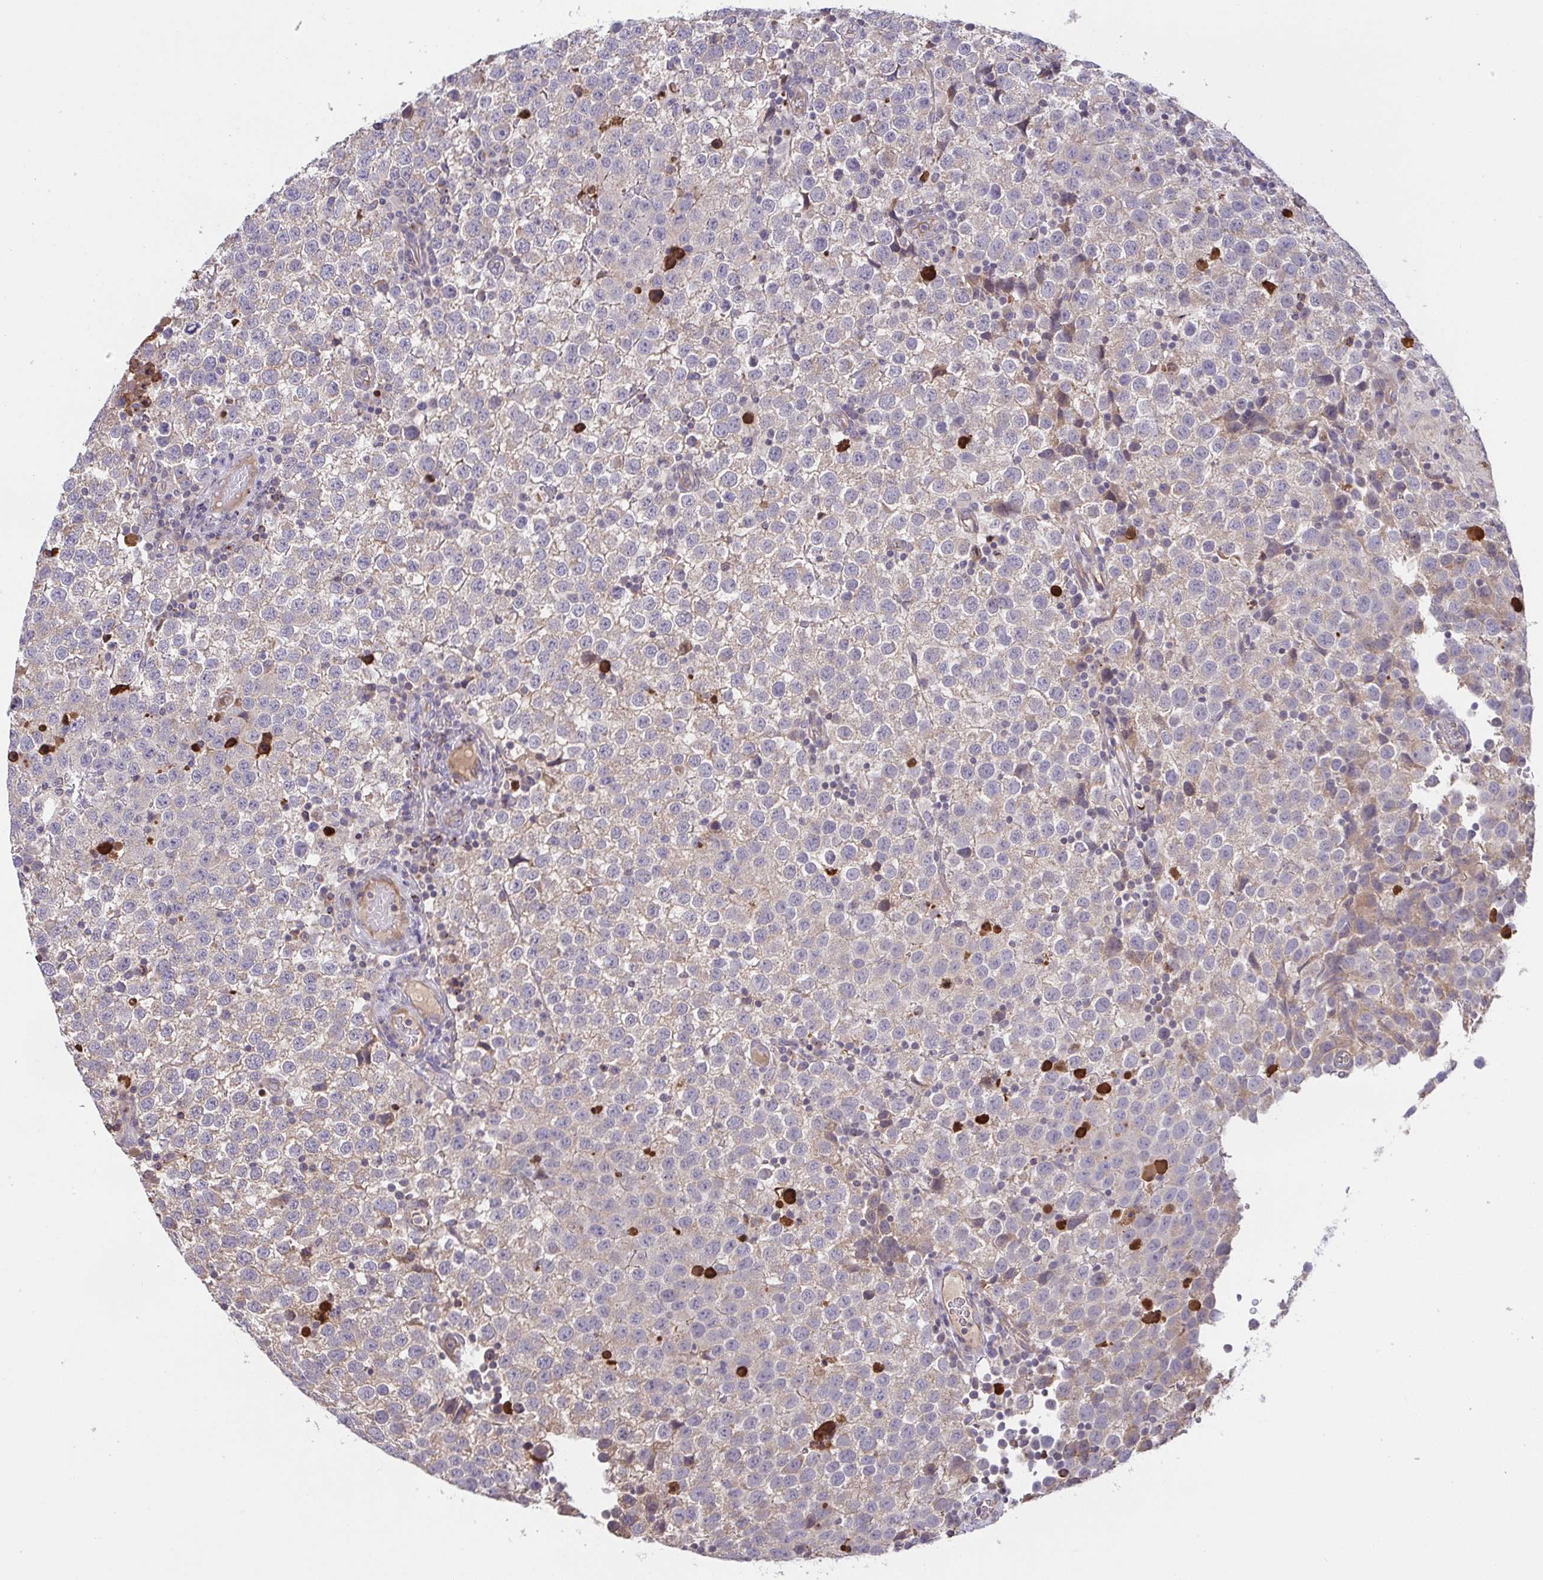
{"staining": {"intensity": "weak", "quantity": ">75%", "location": "cytoplasmic/membranous"}, "tissue": "testis cancer", "cell_type": "Tumor cells", "image_type": "cancer", "snomed": [{"axis": "morphology", "description": "Seminoma, NOS"}, {"axis": "topography", "description": "Testis"}], "caption": "Protein expression analysis of human testis seminoma reveals weak cytoplasmic/membranous expression in approximately >75% of tumor cells.", "gene": "OSBPL7", "patient": {"sex": "male", "age": 34}}